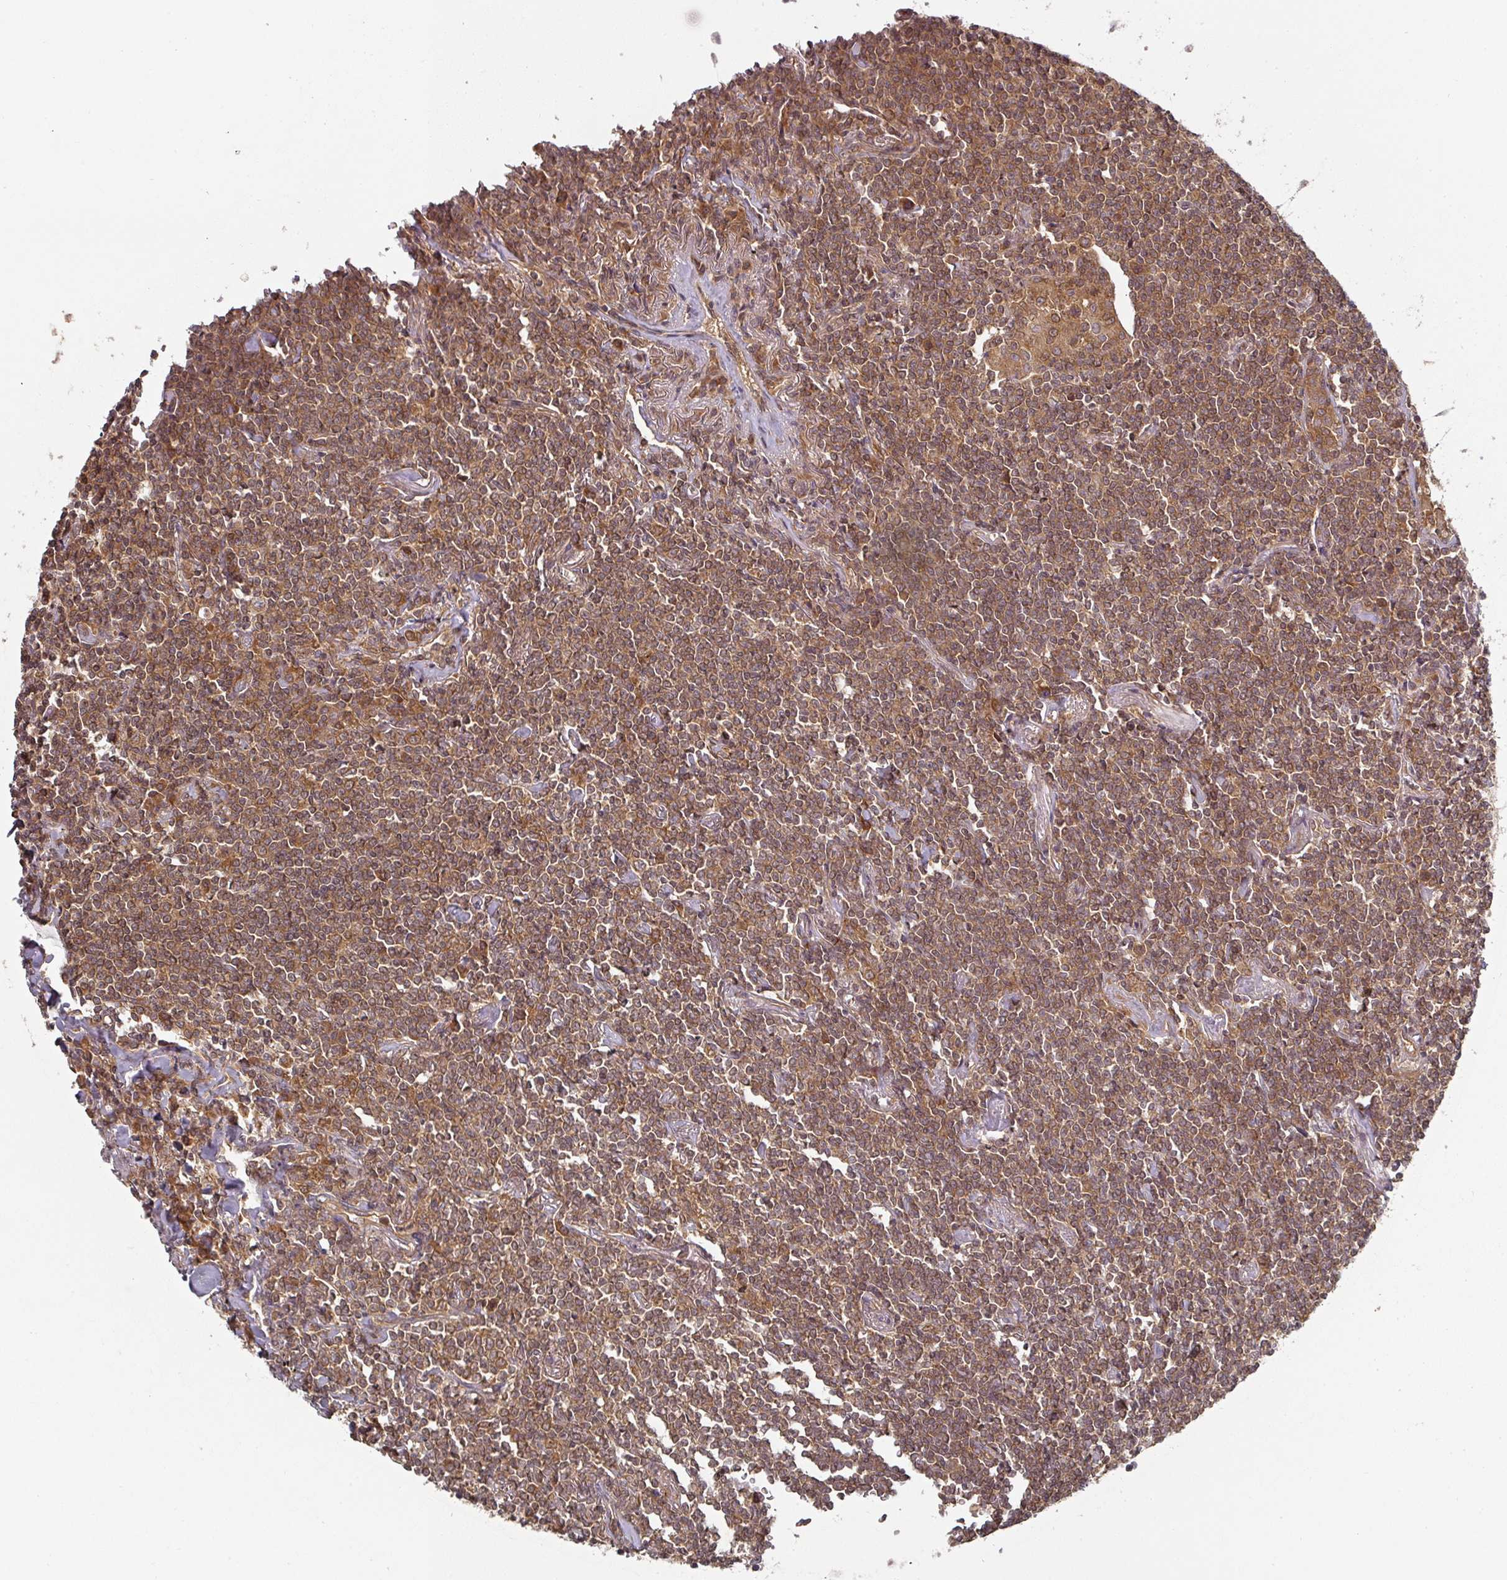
{"staining": {"intensity": "moderate", "quantity": ">75%", "location": "cytoplasmic/membranous"}, "tissue": "lymphoma", "cell_type": "Tumor cells", "image_type": "cancer", "snomed": [{"axis": "morphology", "description": "Malignant lymphoma, non-Hodgkin's type, Low grade"}, {"axis": "topography", "description": "Lung"}], "caption": "High-magnification brightfield microscopy of malignant lymphoma, non-Hodgkin's type (low-grade) stained with DAB (3,3'-diaminobenzidine) (brown) and counterstained with hematoxylin (blue). tumor cells exhibit moderate cytoplasmic/membranous positivity is present in approximately>75% of cells. Using DAB (3,3'-diaminobenzidine) (brown) and hematoxylin (blue) stains, captured at high magnification using brightfield microscopy.", "gene": "EIF4EBP2", "patient": {"sex": "female", "age": 71}}